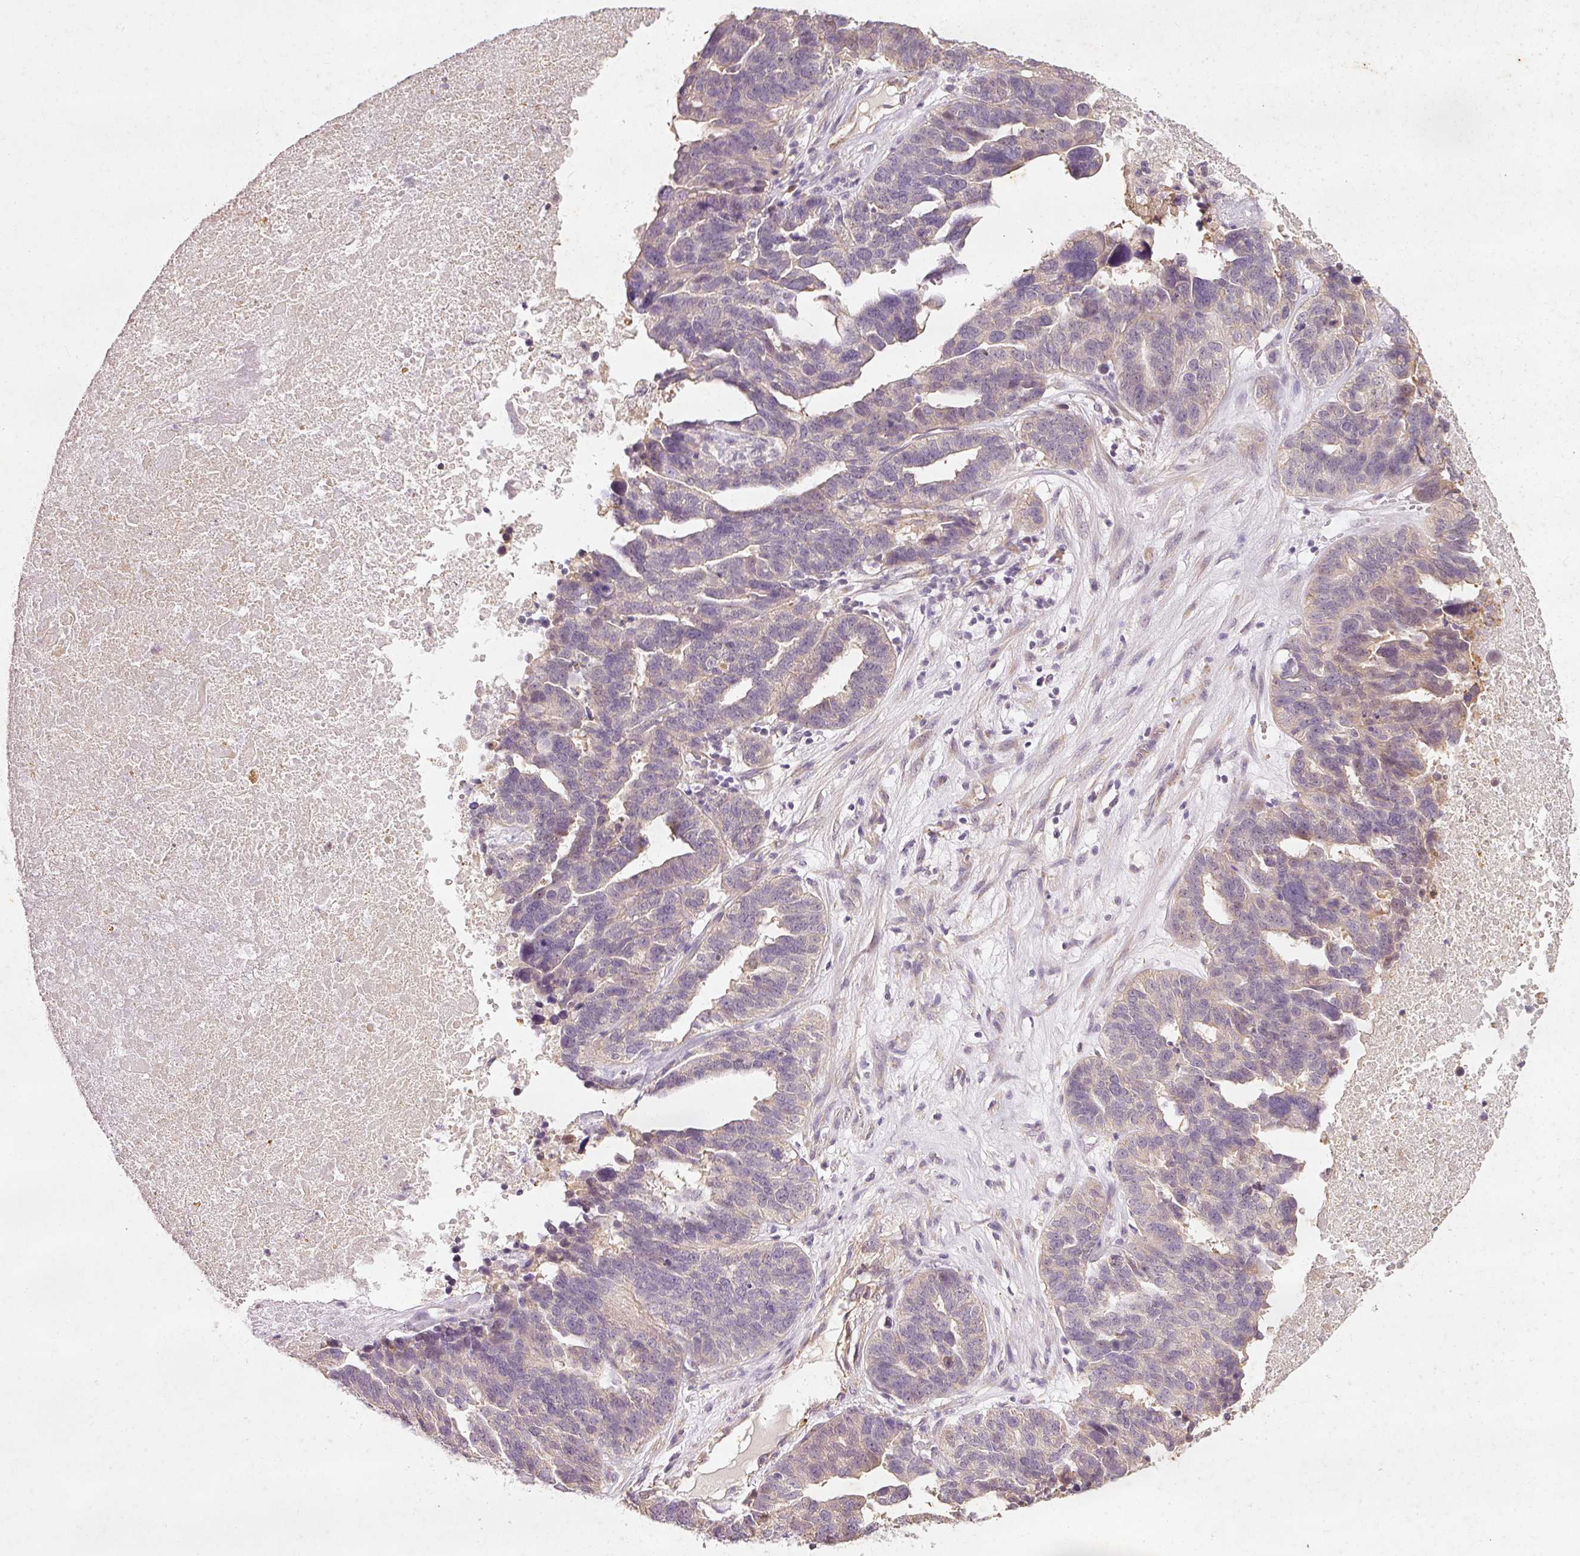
{"staining": {"intensity": "negative", "quantity": "none", "location": "none"}, "tissue": "ovarian cancer", "cell_type": "Tumor cells", "image_type": "cancer", "snomed": [{"axis": "morphology", "description": "Cystadenocarcinoma, serous, NOS"}, {"axis": "topography", "description": "Ovary"}], "caption": "Ovarian cancer stained for a protein using IHC exhibits no positivity tumor cells.", "gene": "RGL2", "patient": {"sex": "female", "age": 59}}